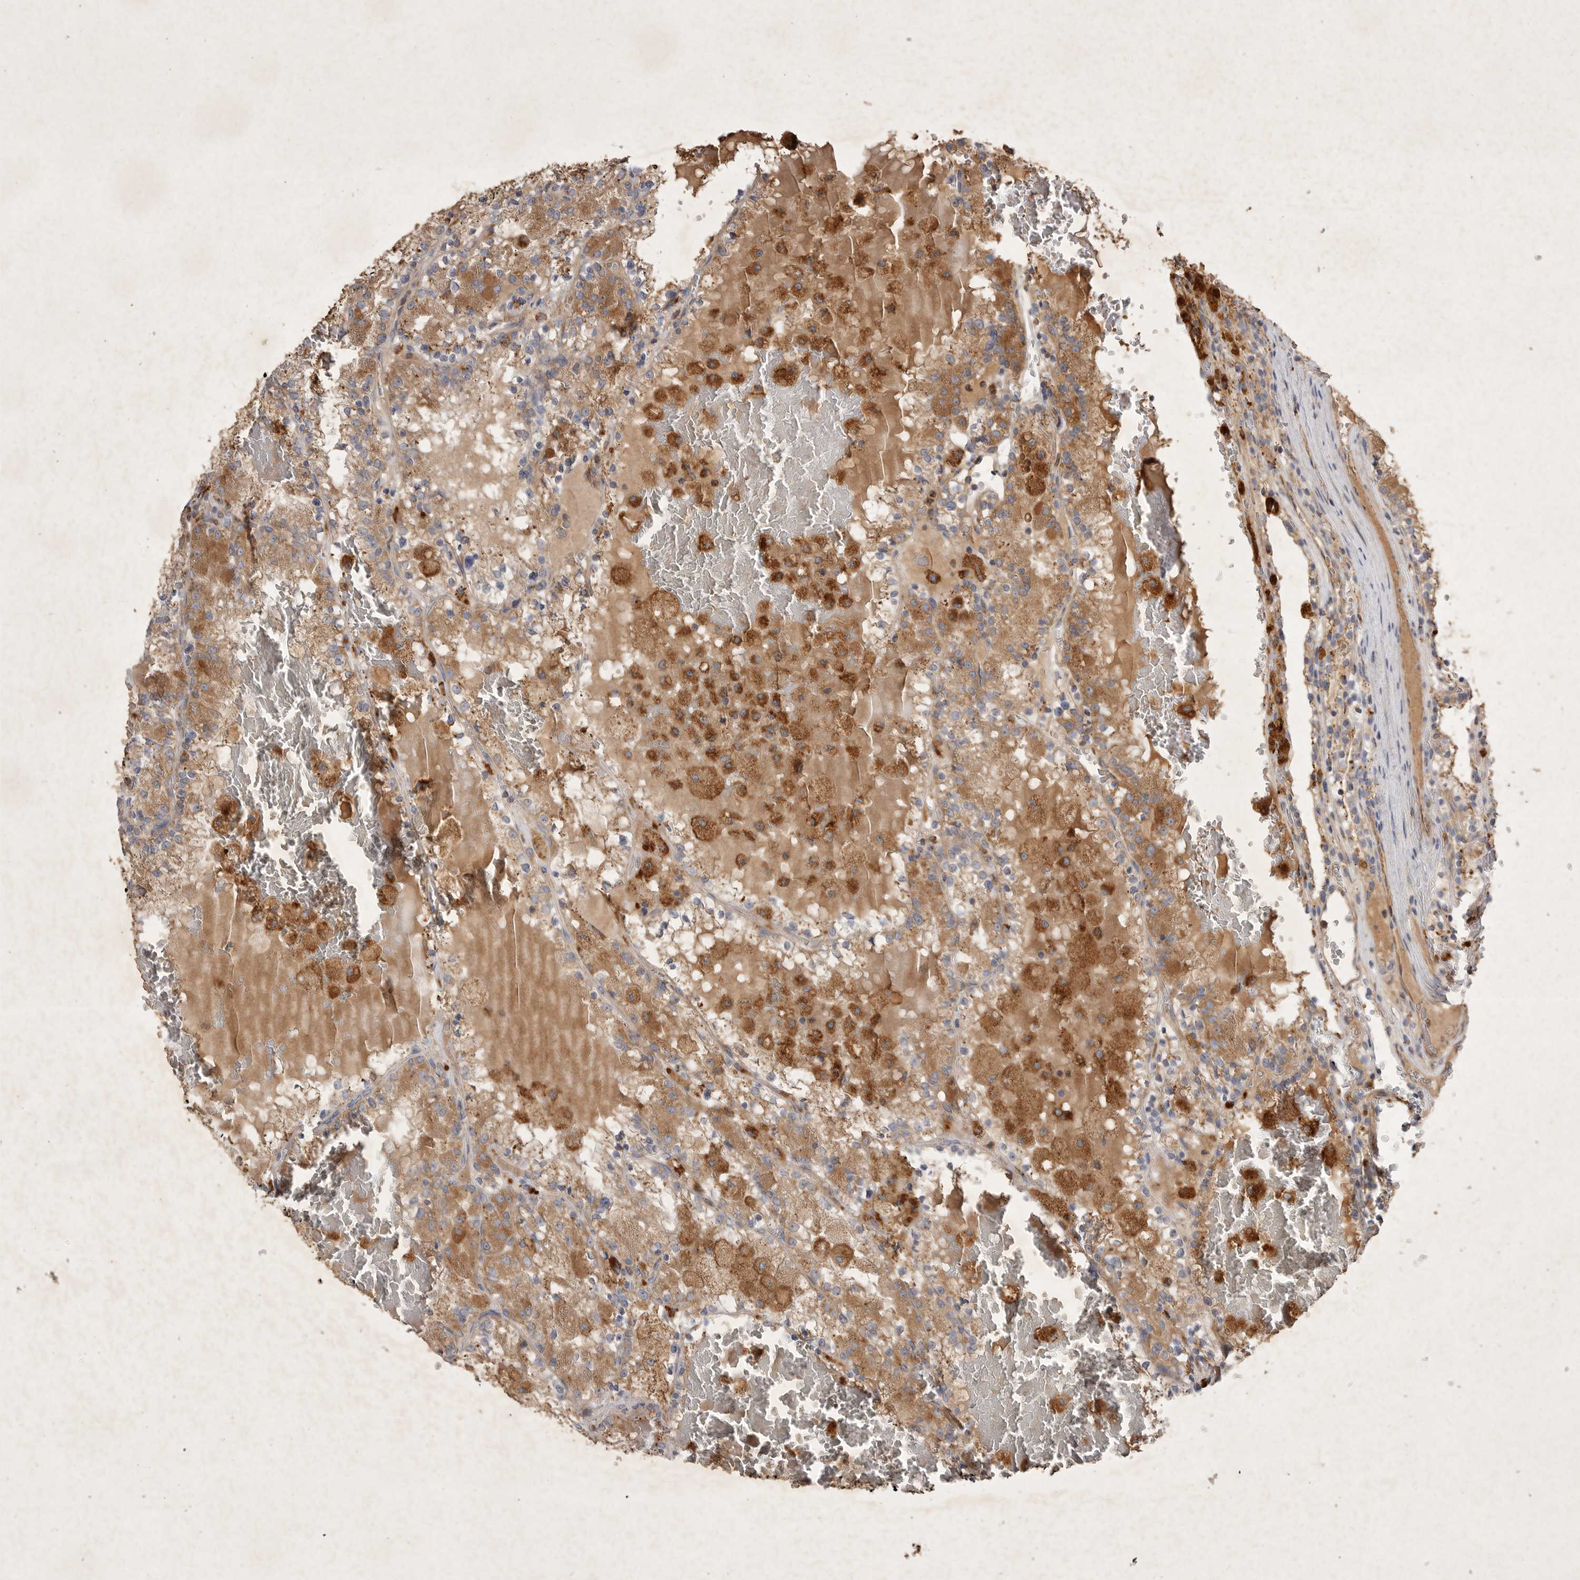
{"staining": {"intensity": "moderate", "quantity": ">75%", "location": "cytoplasmic/membranous"}, "tissue": "renal cancer", "cell_type": "Tumor cells", "image_type": "cancer", "snomed": [{"axis": "morphology", "description": "Adenocarcinoma, NOS"}, {"axis": "topography", "description": "Kidney"}], "caption": "A brown stain labels moderate cytoplasmic/membranous staining of a protein in human renal adenocarcinoma tumor cells.", "gene": "MRPL41", "patient": {"sex": "female", "age": 56}}